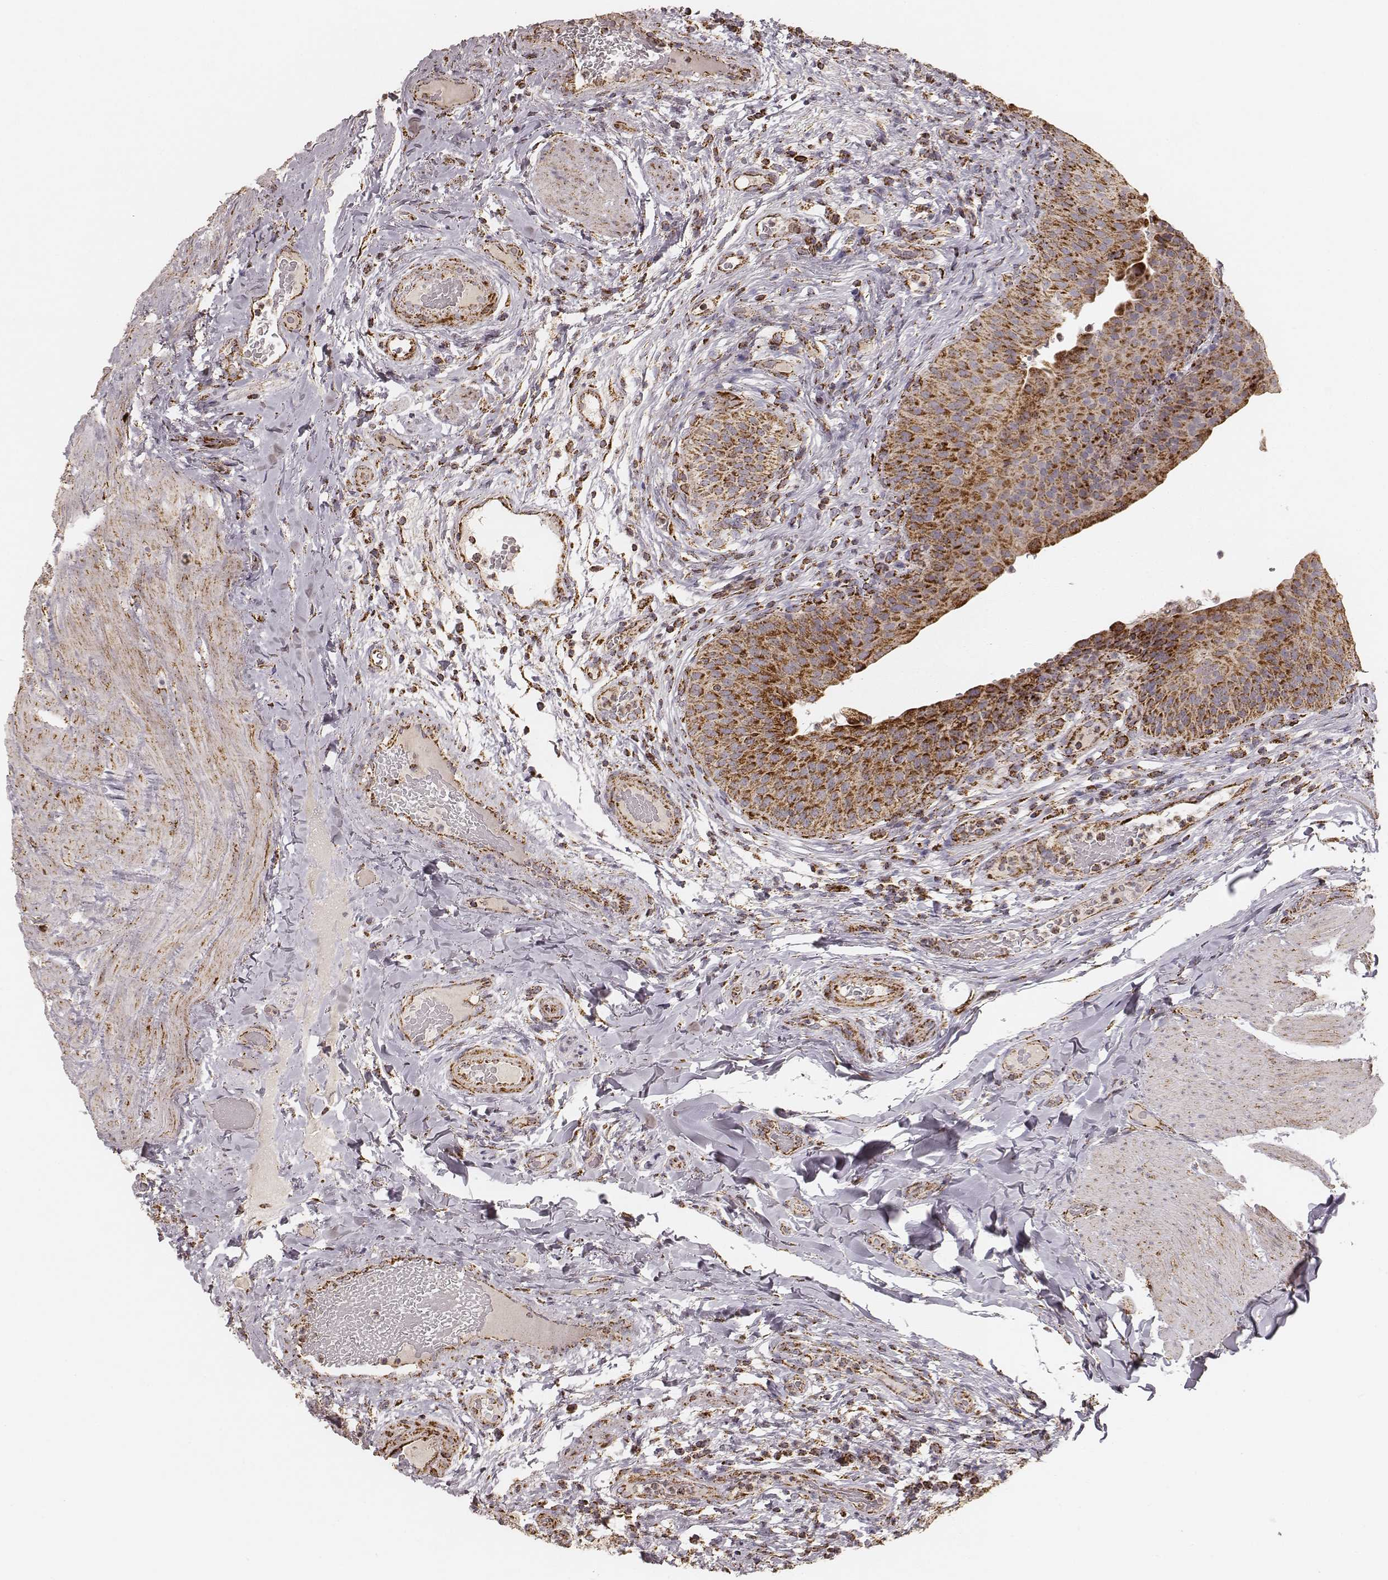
{"staining": {"intensity": "strong", "quantity": ">75%", "location": "cytoplasmic/membranous"}, "tissue": "urinary bladder", "cell_type": "Urothelial cells", "image_type": "normal", "snomed": [{"axis": "morphology", "description": "Normal tissue, NOS"}, {"axis": "topography", "description": "Urinary bladder"}], "caption": "High-power microscopy captured an immunohistochemistry (IHC) image of benign urinary bladder, revealing strong cytoplasmic/membranous staining in approximately >75% of urothelial cells.", "gene": "CS", "patient": {"sex": "male", "age": 66}}